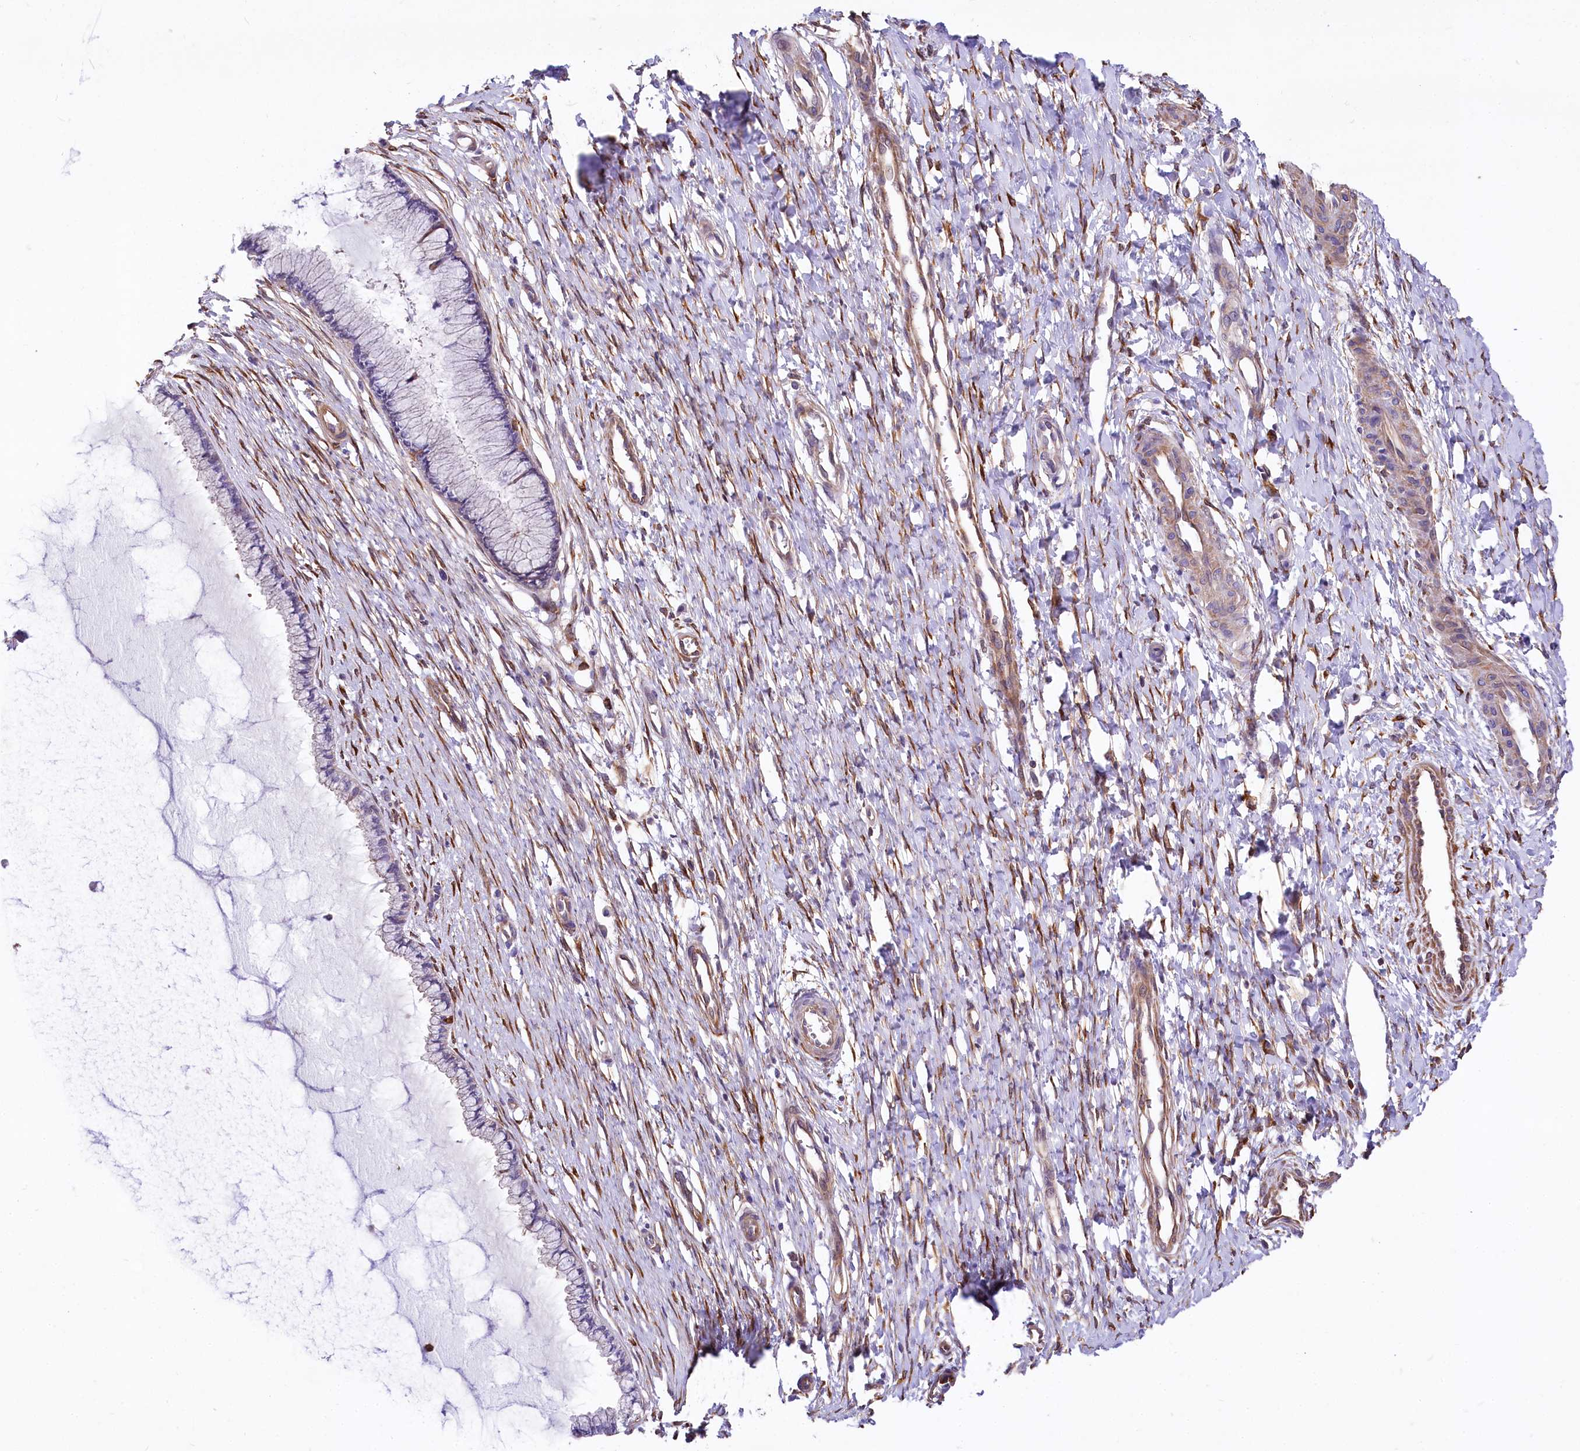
{"staining": {"intensity": "negative", "quantity": "none", "location": "none"}, "tissue": "cervix", "cell_type": "Glandular cells", "image_type": "normal", "snomed": [{"axis": "morphology", "description": "Normal tissue, NOS"}, {"axis": "topography", "description": "Cervix"}], "caption": "Protein analysis of benign cervix reveals no significant expression in glandular cells. (DAB (3,3'-diaminobenzidine) immunohistochemistry visualized using brightfield microscopy, high magnification).", "gene": "FCHSD2", "patient": {"sex": "female", "age": 55}}